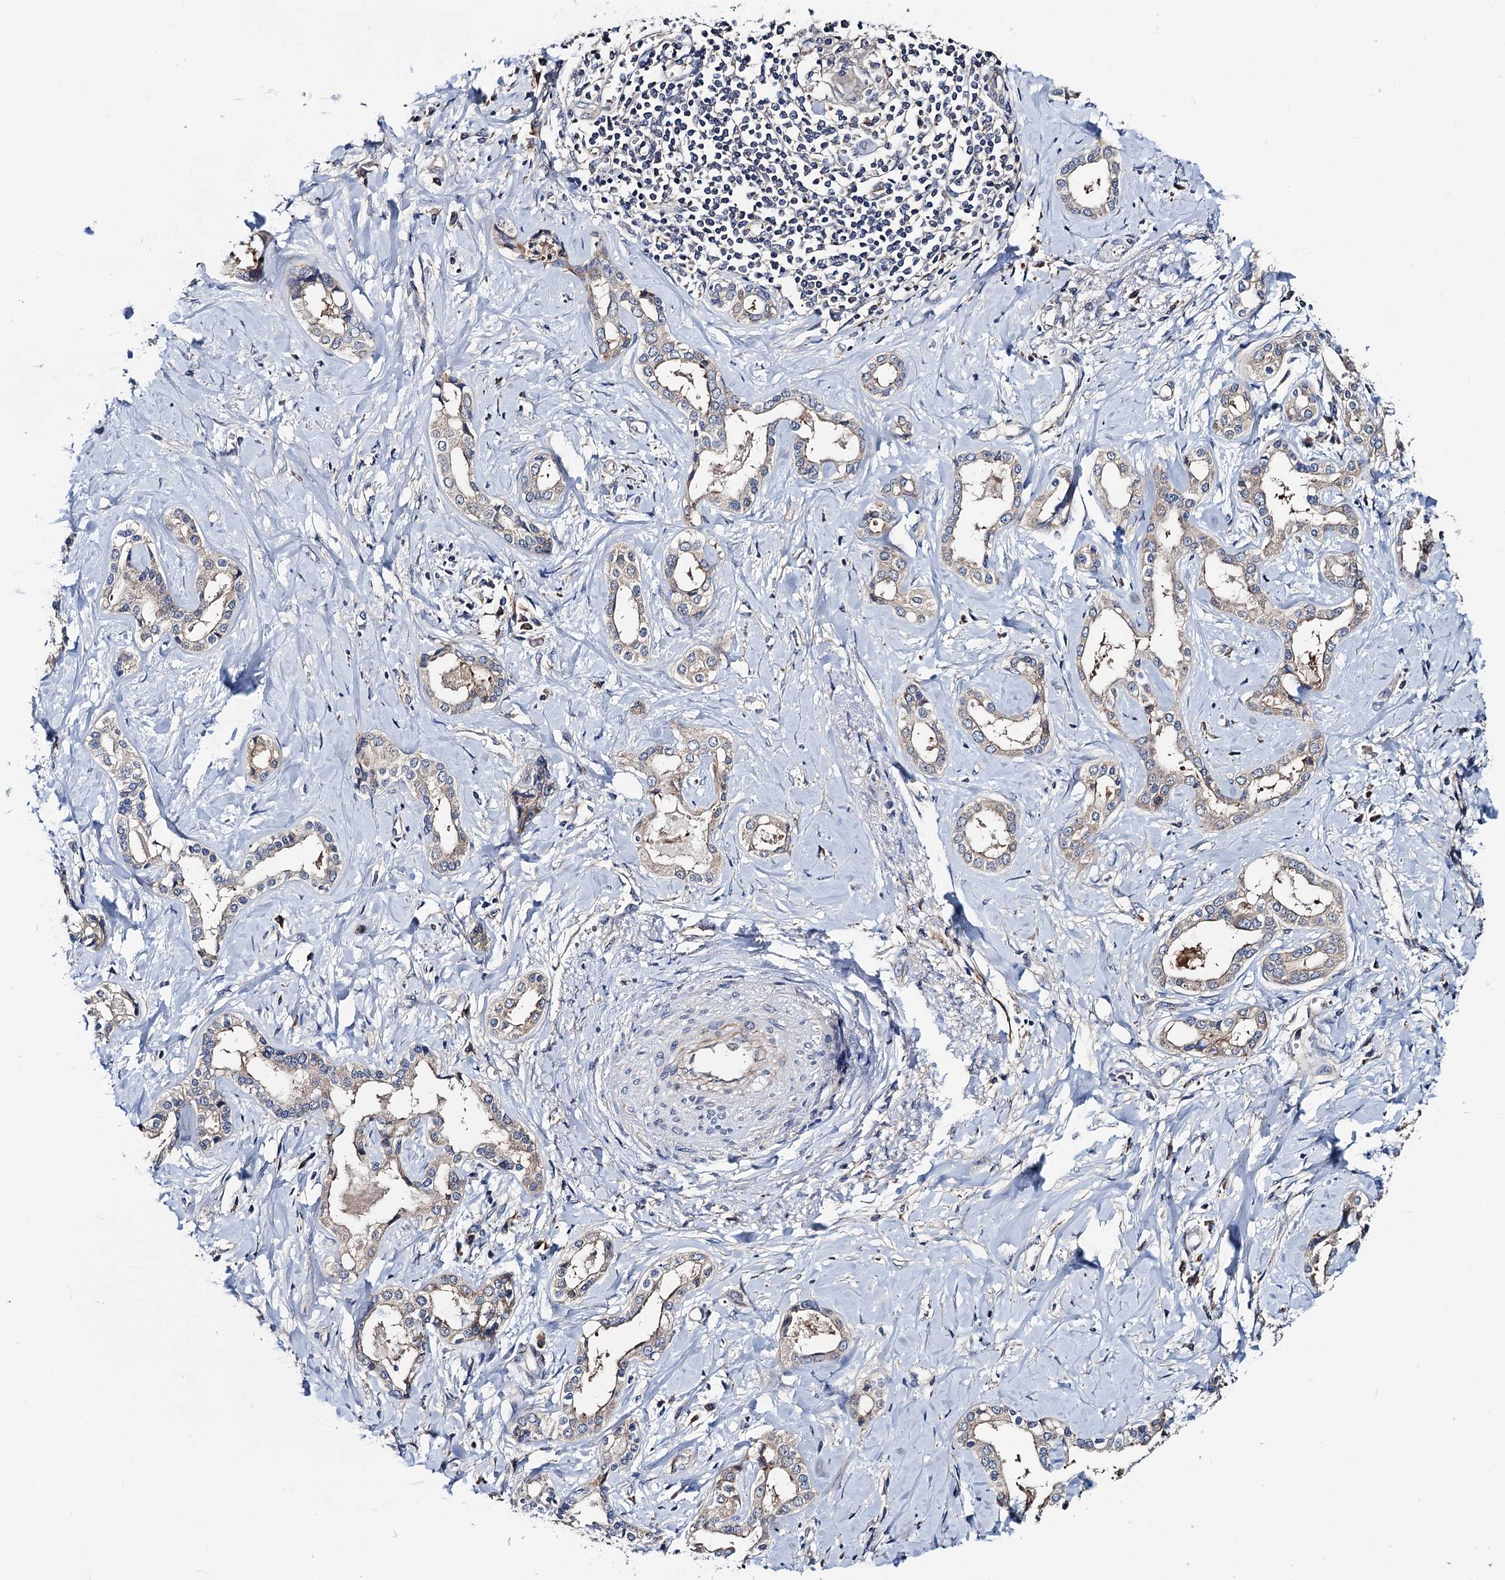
{"staining": {"intensity": "weak", "quantity": "<25%", "location": "cytoplasmic/membranous"}, "tissue": "liver cancer", "cell_type": "Tumor cells", "image_type": "cancer", "snomed": [{"axis": "morphology", "description": "Cholangiocarcinoma"}, {"axis": "topography", "description": "Liver"}], "caption": "Tumor cells show no significant protein positivity in liver cancer. (Immunohistochemistry (ihc), brightfield microscopy, high magnification).", "gene": "TRMT112", "patient": {"sex": "female", "age": 77}}